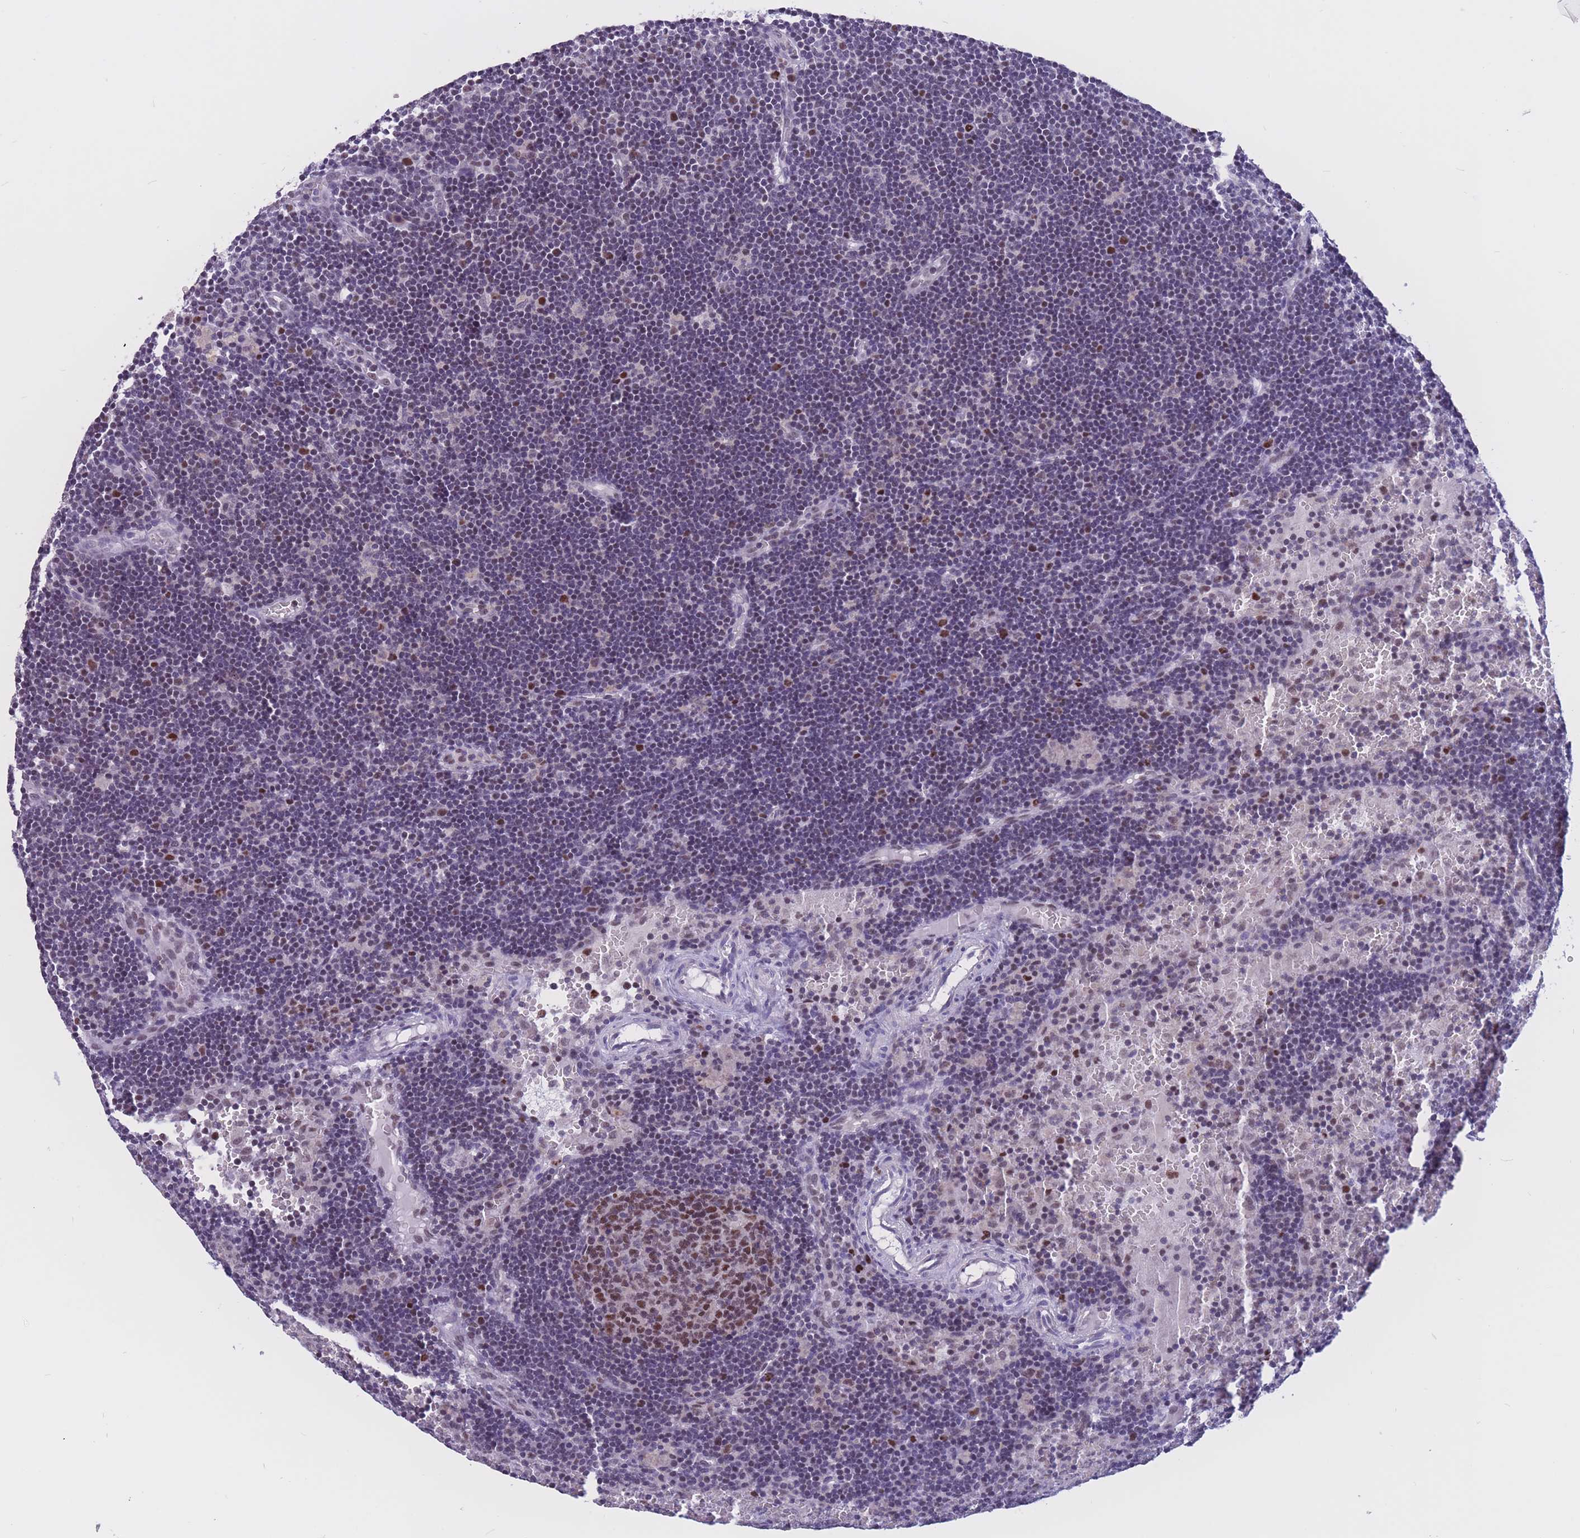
{"staining": {"intensity": "moderate", "quantity": ">75%", "location": "nuclear"}, "tissue": "lymph node", "cell_type": "Germinal center cells", "image_type": "normal", "snomed": [{"axis": "morphology", "description": "Normal tissue, NOS"}, {"axis": "topography", "description": "Lymph node"}], "caption": "DAB (3,3'-diaminobenzidine) immunohistochemical staining of normal human lymph node reveals moderate nuclear protein positivity in about >75% of germinal center cells. The staining was performed using DAB to visualize the protein expression in brown, while the nuclei were stained in blue with hematoxylin (Magnification: 20x).", "gene": "NASP", "patient": {"sex": "male", "age": 62}}